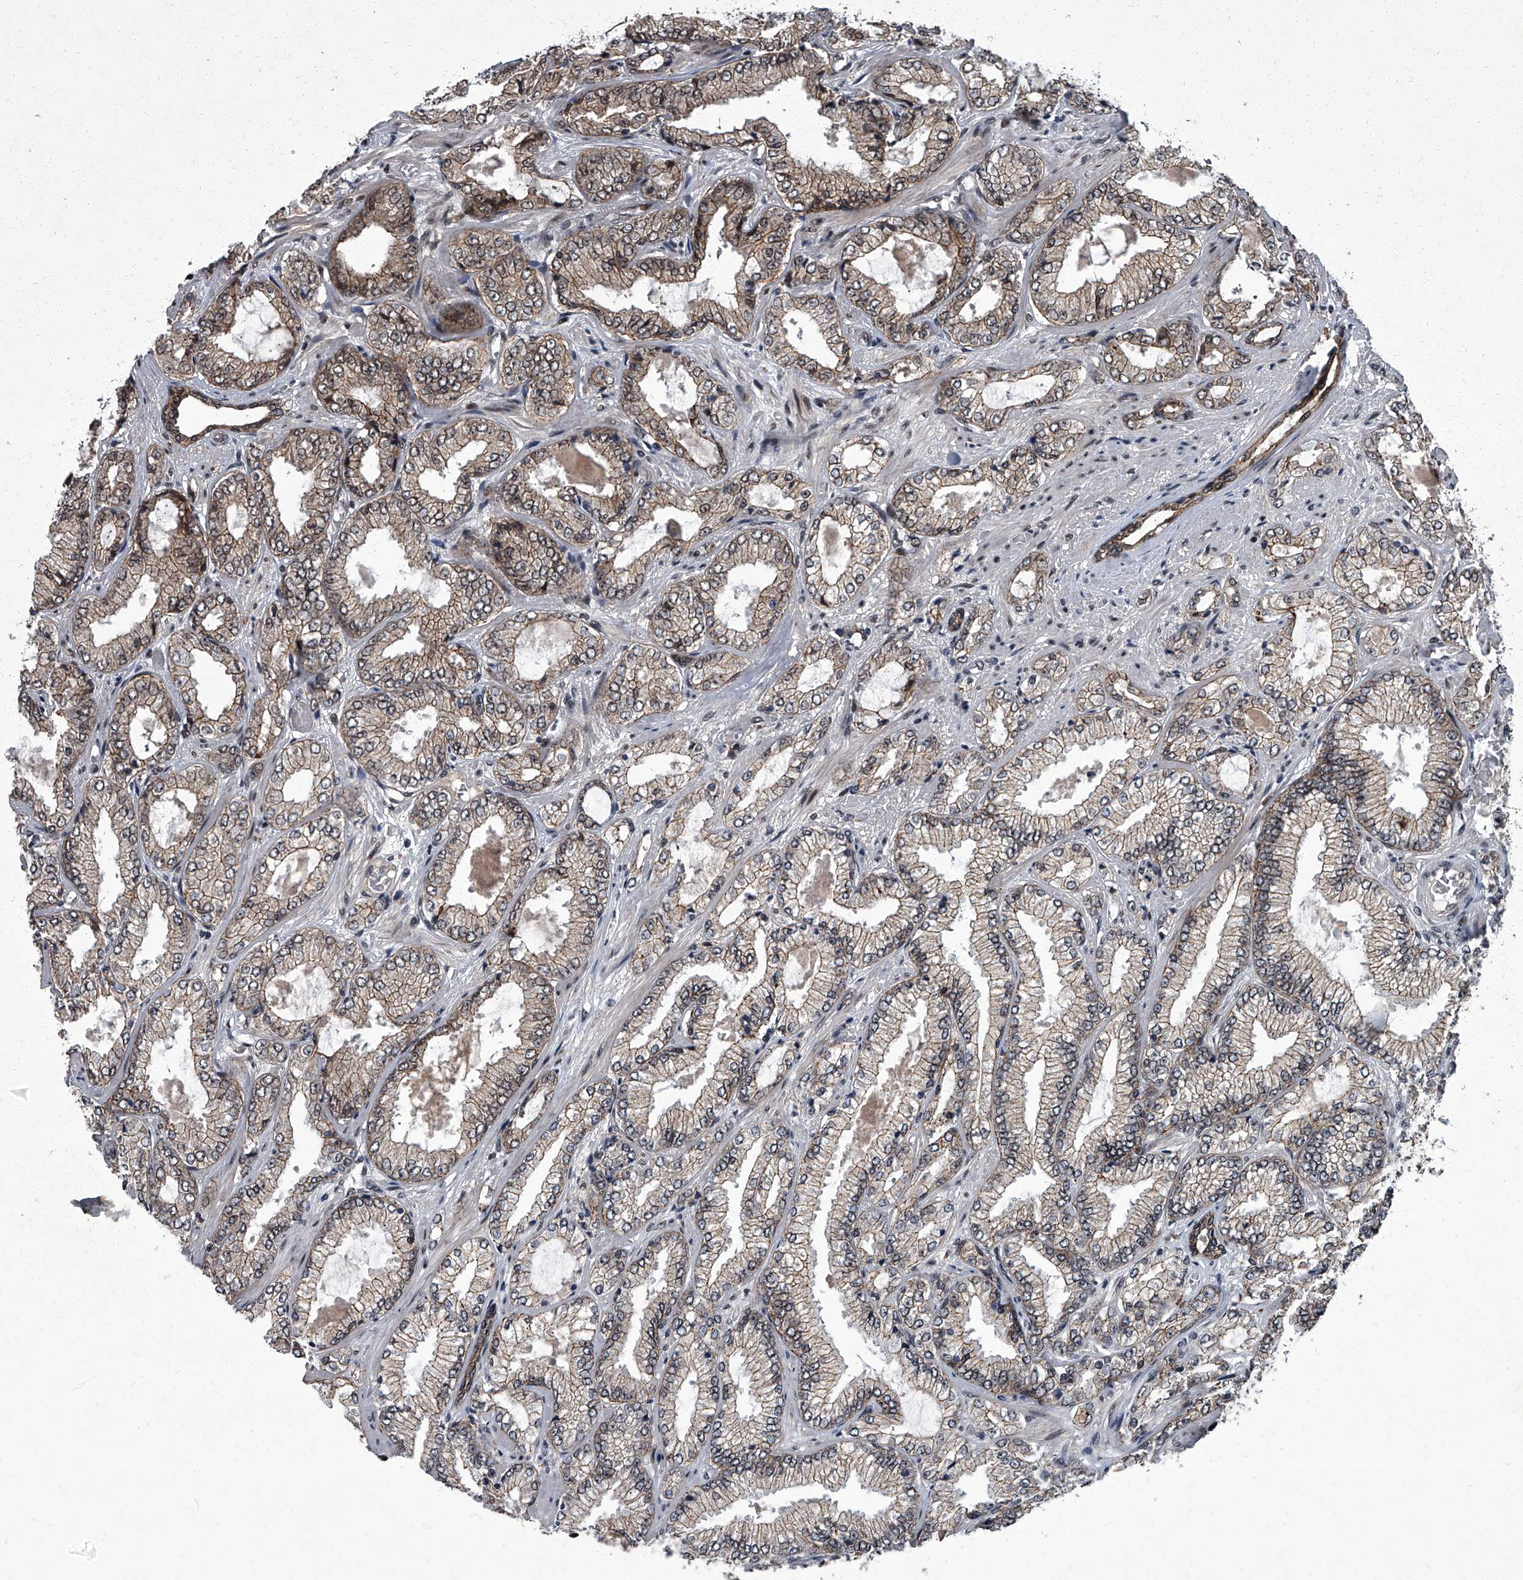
{"staining": {"intensity": "moderate", "quantity": ">75%", "location": "cytoplasmic/membranous"}, "tissue": "prostate cancer", "cell_type": "Tumor cells", "image_type": "cancer", "snomed": [{"axis": "morphology", "description": "Adenocarcinoma, High grade"}, {"axis": "topography", "description": "Prostate"}], "caption": "Immunohistochemical staining of human prostate cancer demonstrates medium levels of moderate cytoplasmic/membranous staining in about >75% of tumor cells. The staining was performed using DAB (3,3'-diaminobenzidine), with brown indicating positive protein expression. Nuclei are stained blue with hematoxylin.", "gene": "ZNF518B", "patient": {"sex": "male", "age": 71}}